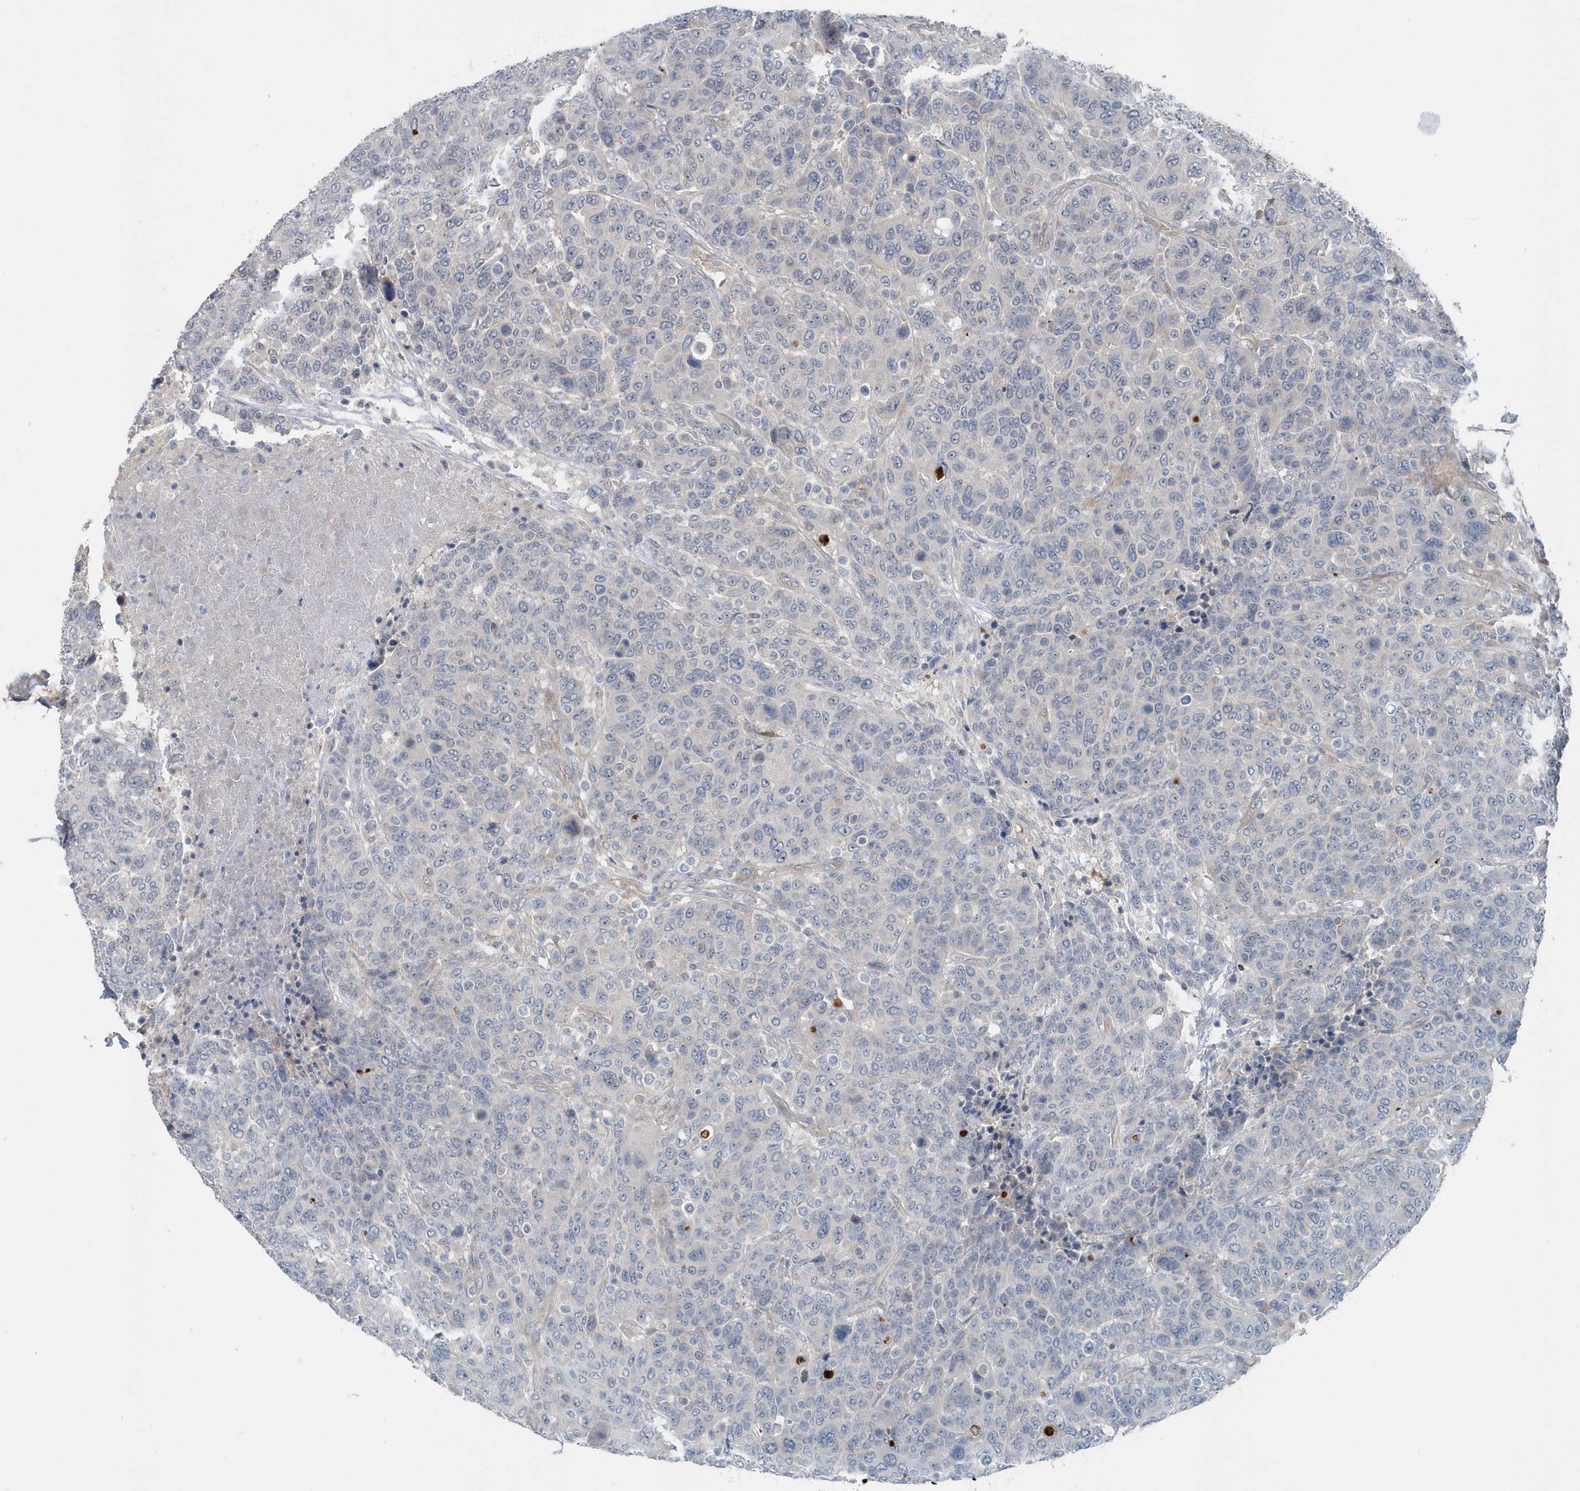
{"staining": {"intensity": "negative", "quantity": "none", "location": "none"}, "tissue": "breast cancer", "cell_type": "Tumor cells", "image_type": "cancer", "snomed": [{"axis": "morphology", "description": "Duct carcinoma"}, {"axis": "topography", "description": "Breast"}], "caption": "Immunohistochemical staining of intraductal carcinoma (breast) displays no significant staining in tumor cells.", "gene": "MCC", "patient": {"sex": "female", "age": 37}}